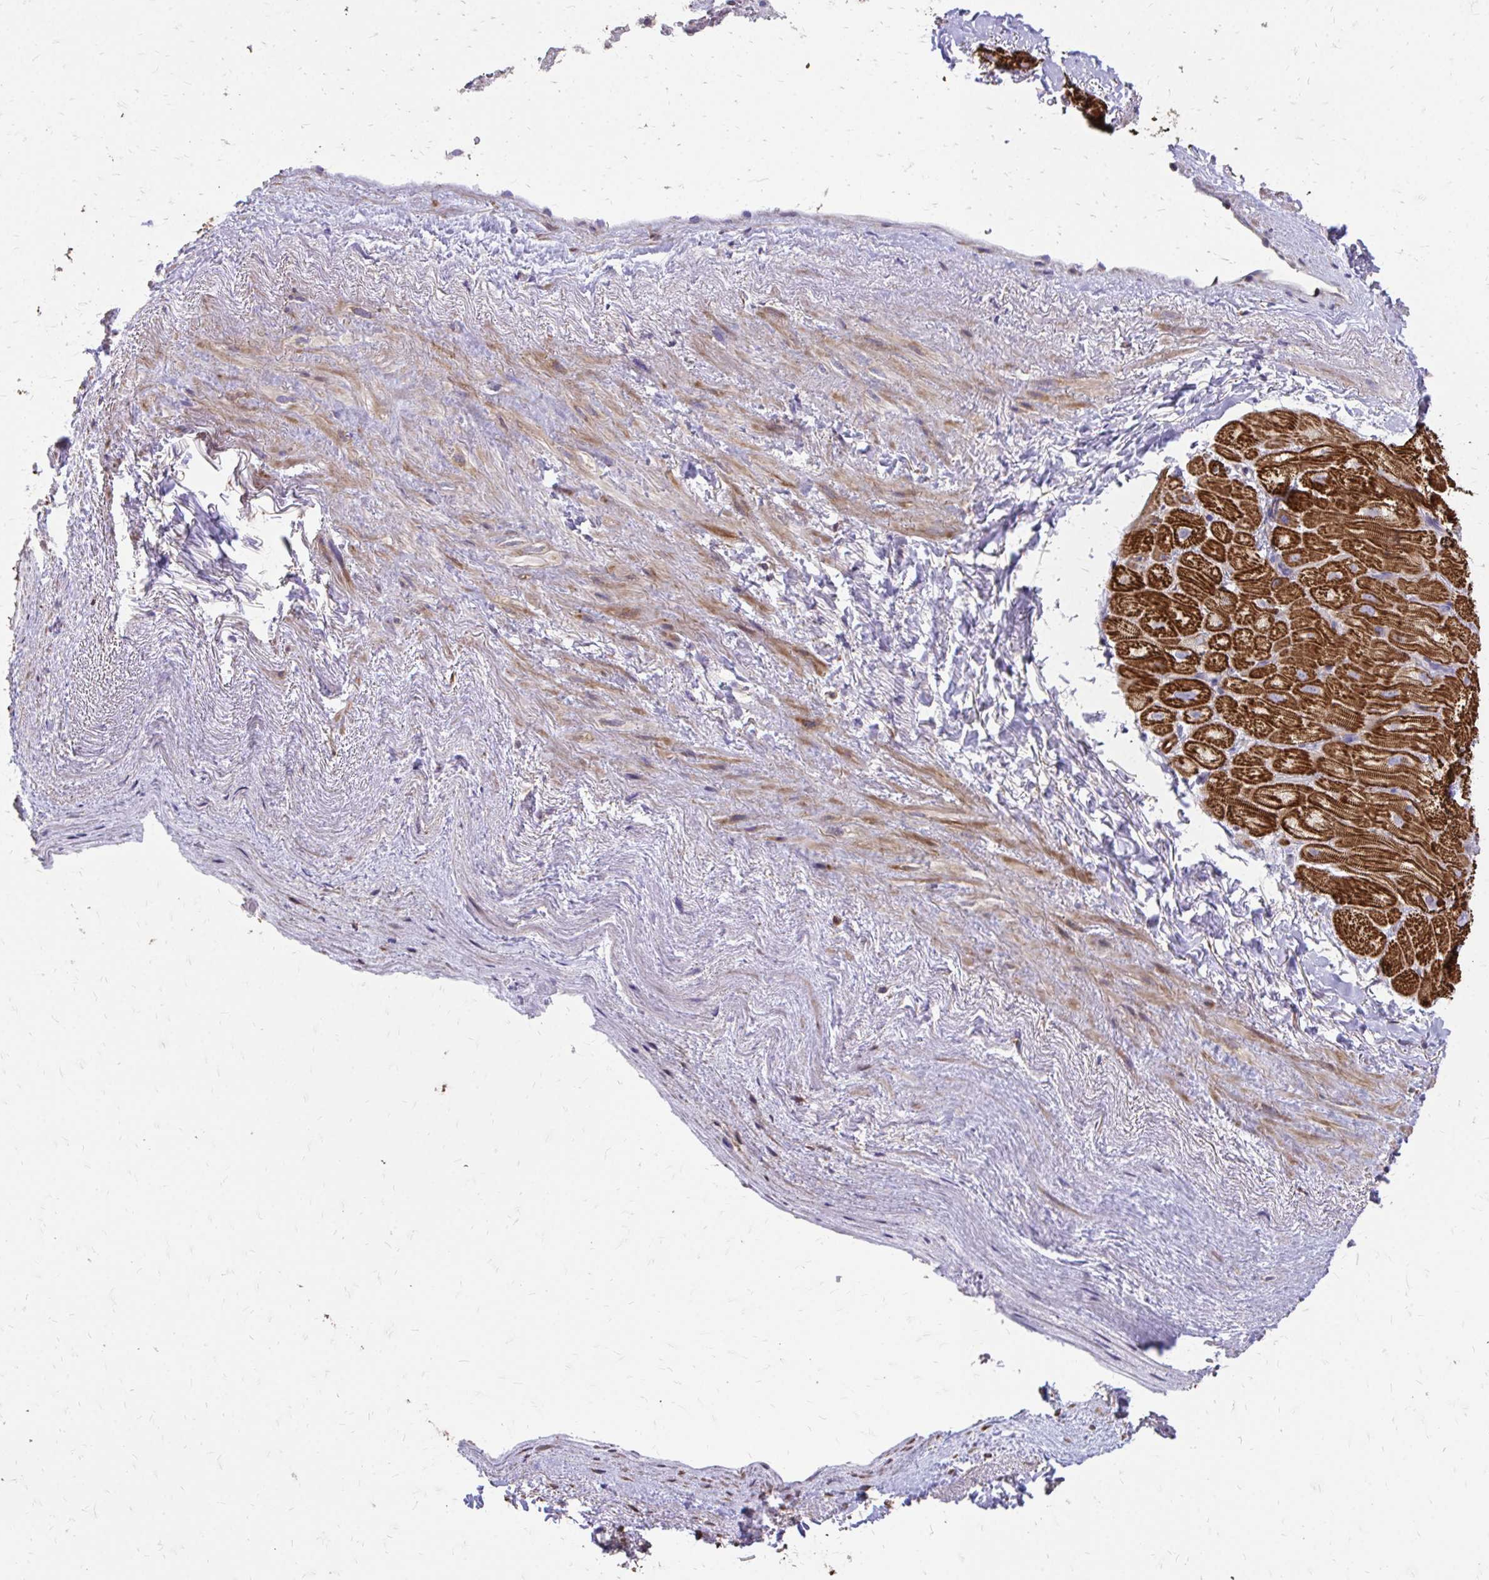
{"staining": {"intensity": "strong", "quantity": ">75%", "location": "cytoplasmic/membranous"}, "tissue": "heart muscle", "cell_type": "Cardiomyocytes", "image_type": "normal", "snomed": [{"axis": "morphology", "description": "Normal tissue, NOS"}, {"axis": "topography", "description": "Heart"}], "caption": "The micrograph displays staining of benign heart muscle, revealing strong cytoplasmic/membranous protein staining (brown color) within cardiomyocytes. (DAB (3,3'-diaminobenzidine) = brown stain, brightfield microscopy at high magnification).", "gene": "MYORG", "patient": {"sex": "male", "age": 62}}